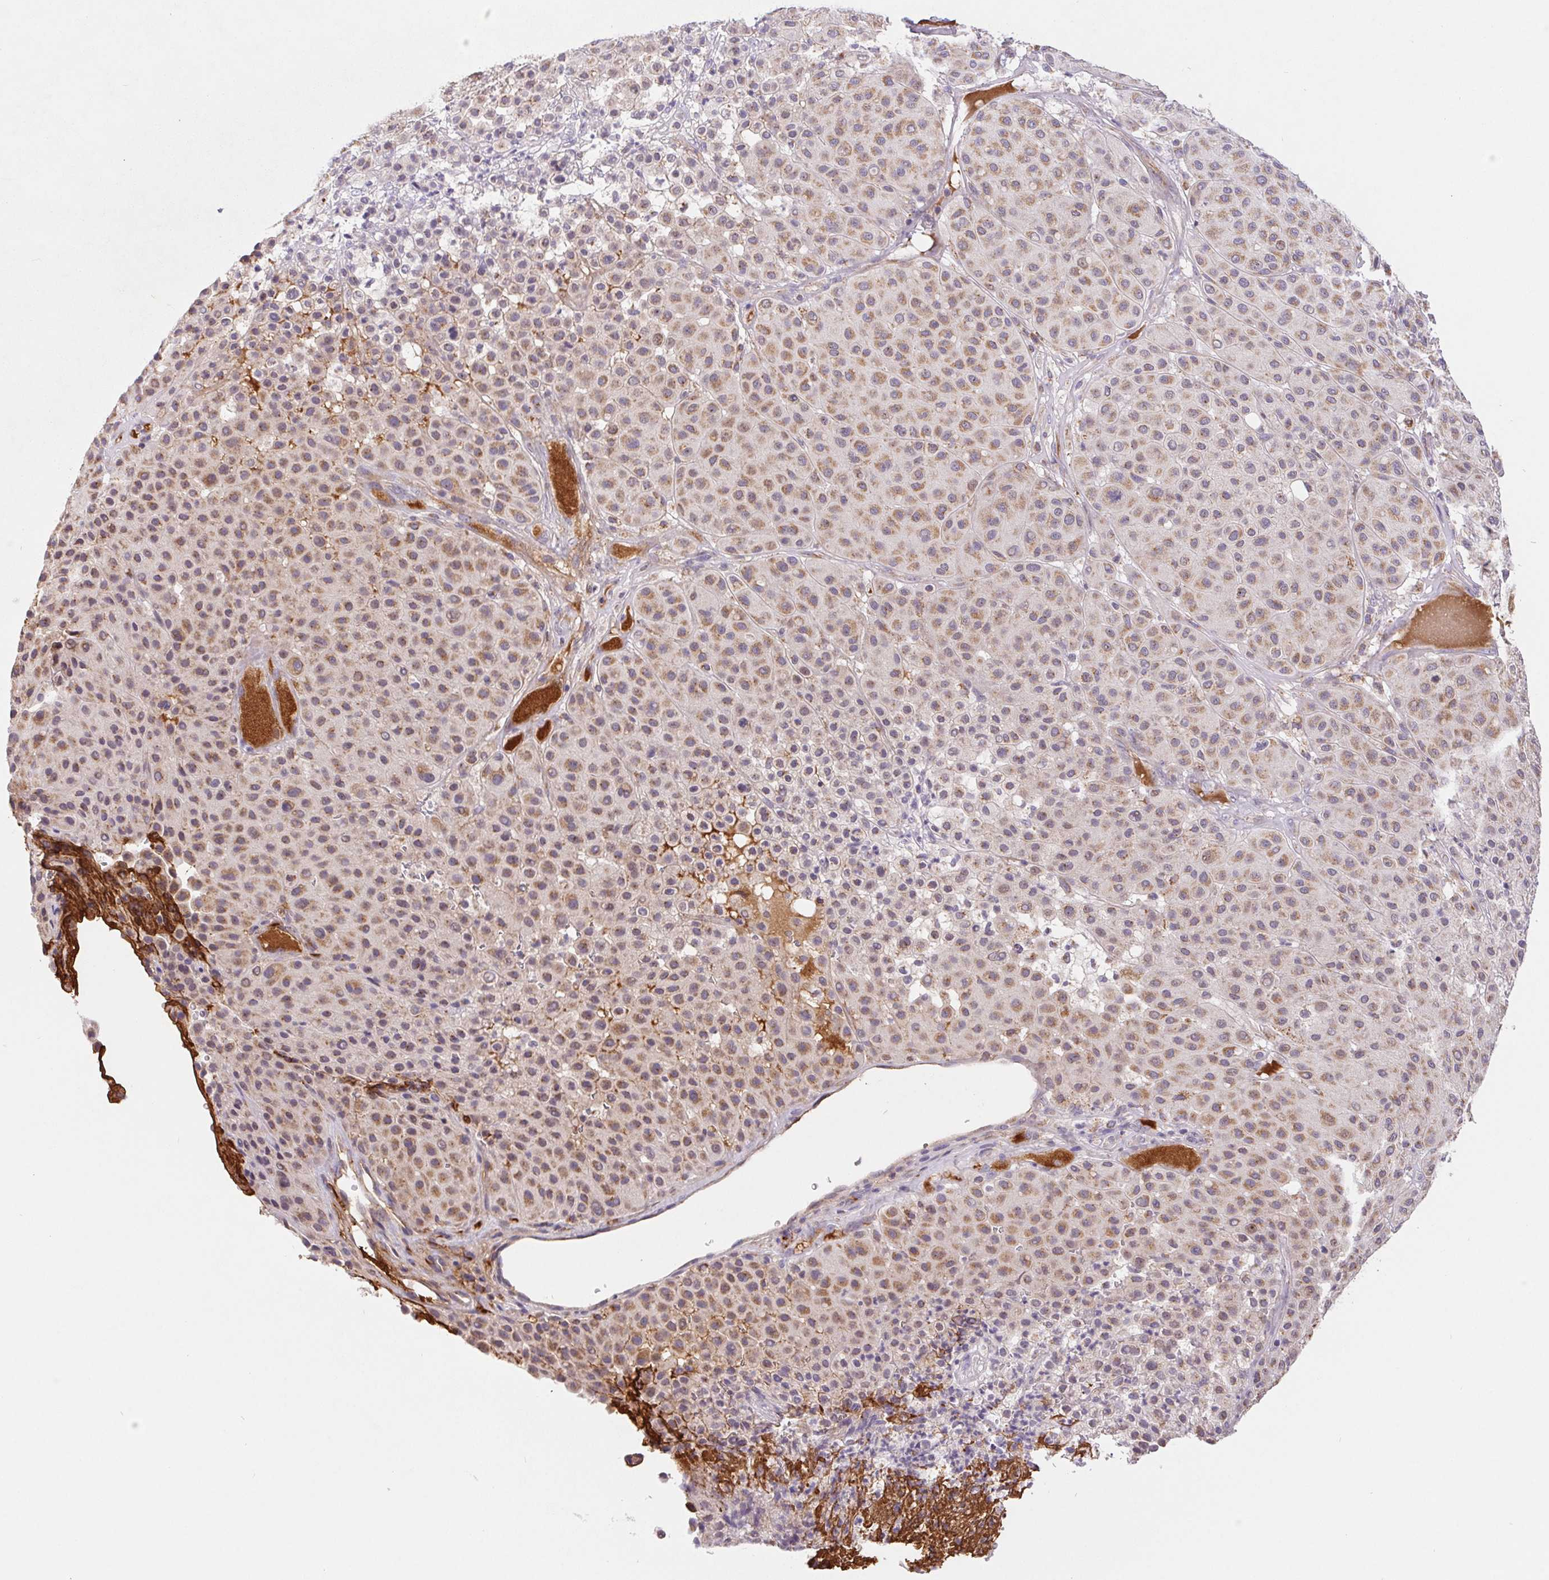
{"staining": {"intensity": "weak", "quantity": ">75%", "location": "cytoplasmic/membranous"}, "tissue": "melanoma", "cell_type": "Tumor cells", "image_type": "cancer", "snomed": [{"axis": "morphology", "description": "Malignant melanoma, Metastatic site"}, {"axis": "topography", "description": "Smooth muscle"}], "caption": "Melanoma stained with IHC reveals weak cytoplasmic/membranous positivity in approximately >75% of tumor cells. (Stains: DAB (3,3'-diaminobenzidine) in brown, nuclei in blue, Microscopy: brightfield microscopy at high magnification).", "gene": "EMC6", "patient": {"sex": "male", "age": 41}}